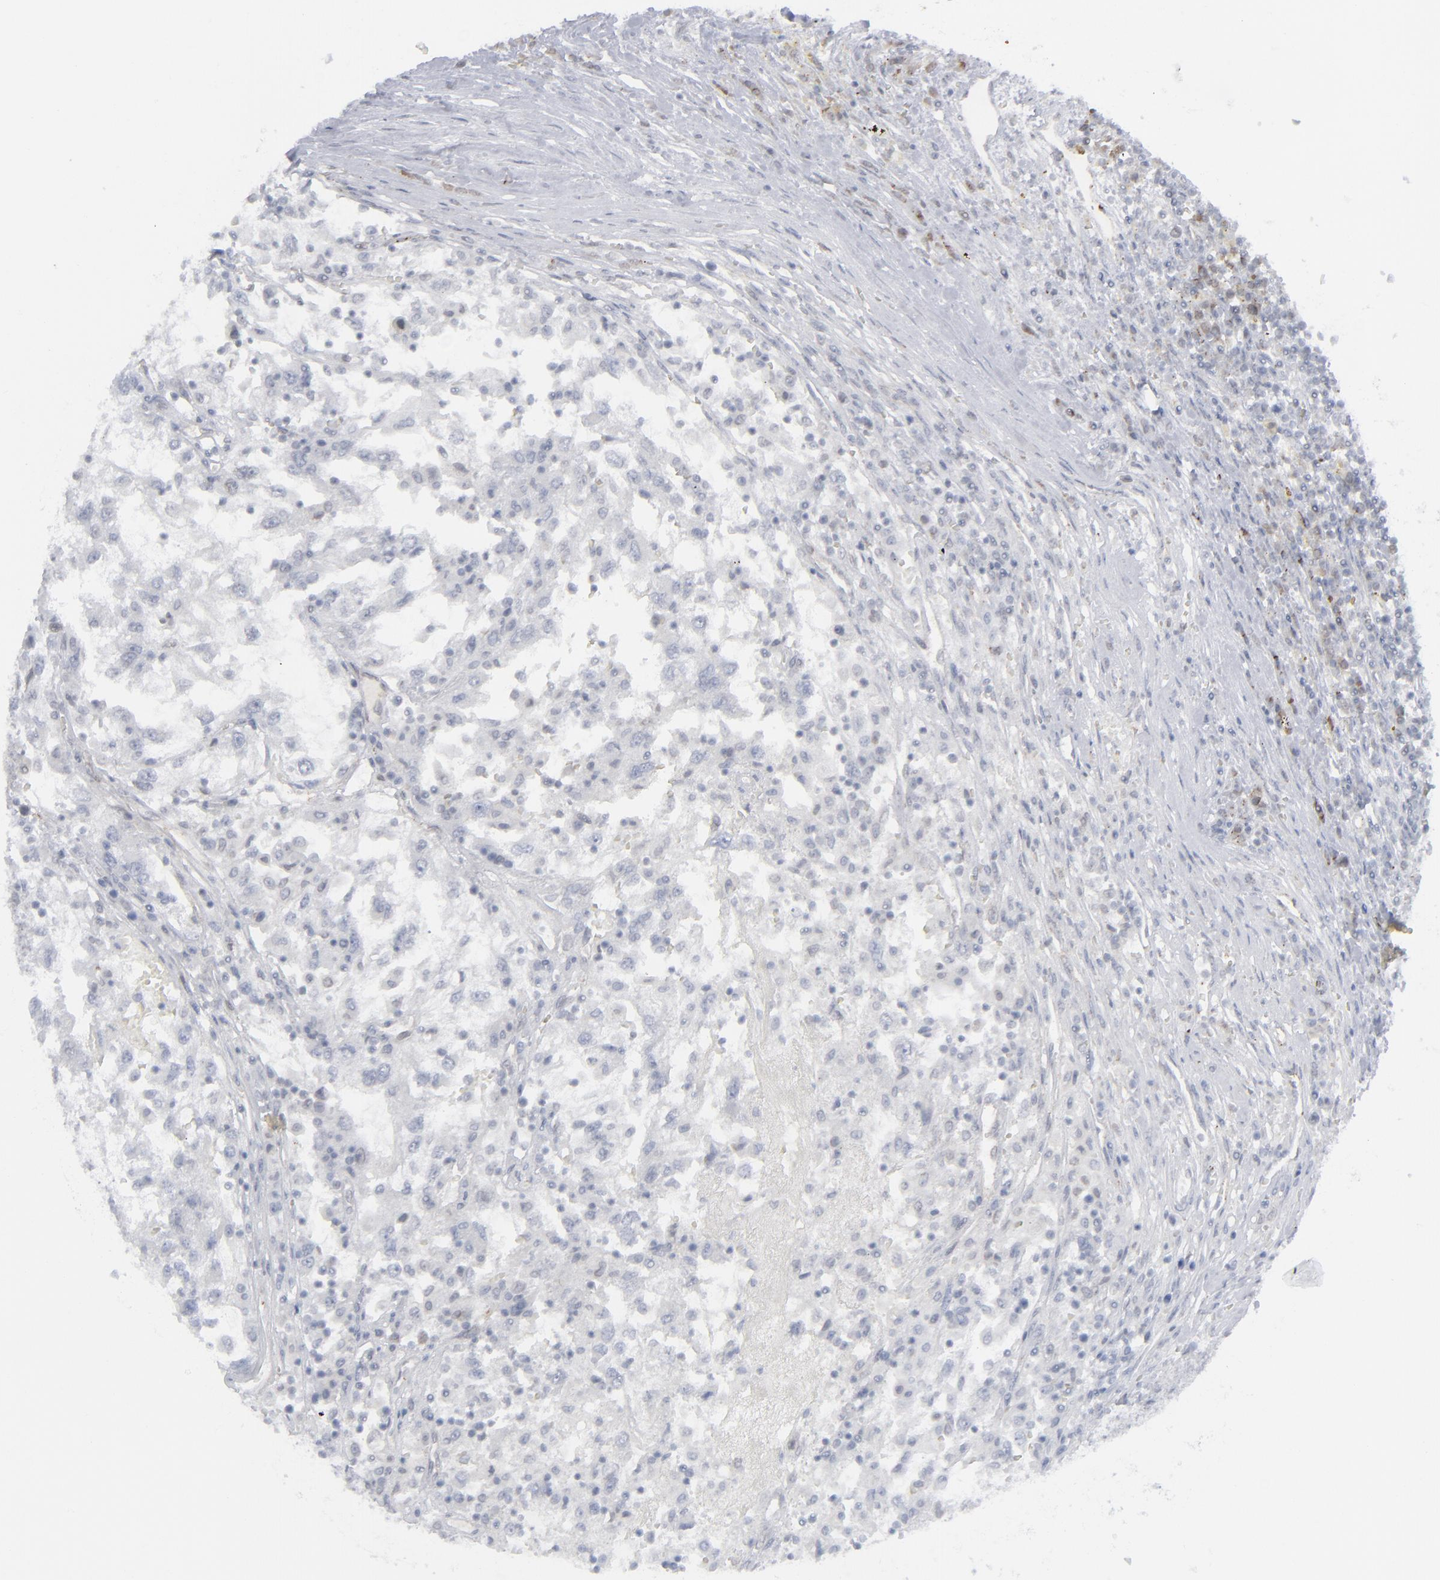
{"staining": {"intensity": "negative", "quantity": "none", "location": "none"}, "tissue": "renal cancer", "cell_type": "Tumor cells", "image_type": "cancer", "snomed": [{"axis": "morphology", "description": "Normal tissue, NOS"}, {"axis": "morphology", "description": "Adenocarcinoma, NOS"}, {"axis": "topography", "description": "Kidney"}], "caption": "Immunohistochemical staining of human renal adenocarcinoma displays no significant staining in tumor cells.", "gene": "NUP88", "patient": {"sex": "male", "age": 71}}